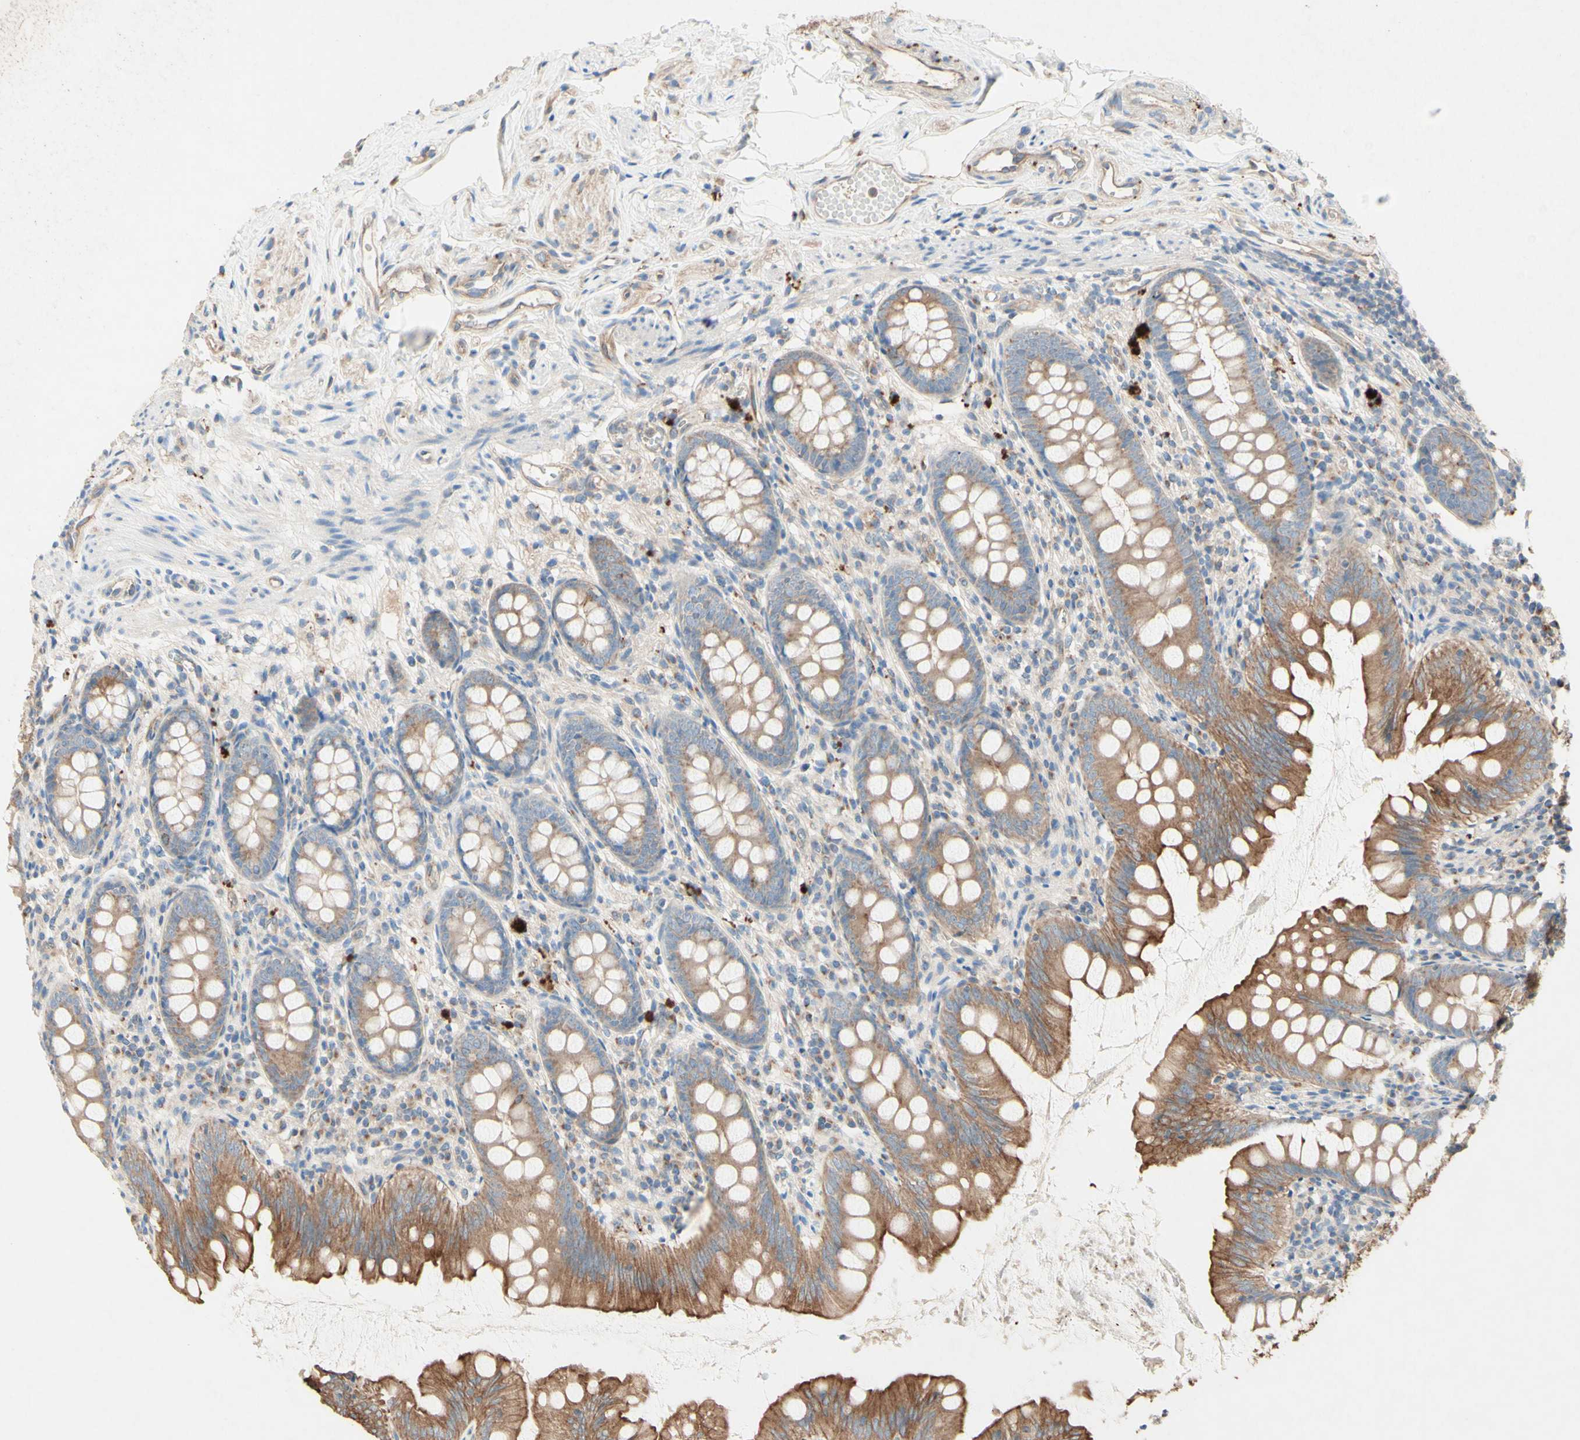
{"staining": {"intensity": "moderate", "quantity": ">75%", "location": "cytoplasmic/membranous"}, "tissue": "appendix", "cell_type": "Glandular cells", "image_type": "normal", "snomed": [{"axis": "morphology", "description": "Normal tissue, NOS"}, {"axis": "topography", "description": "Appendix"}], "caption": "Appendix was stained to show a protein in brown. There is medium levels of moderate cytoplasmic/membranous expression in approximately >75% of glandular cells. The protein of interest is stained brown, and the nuclei are stained in blue (DAB IHC with brightfield microscopy, high magnification).", "gene": "MTM1", "patient": {"sex": "female", "age": 77}}